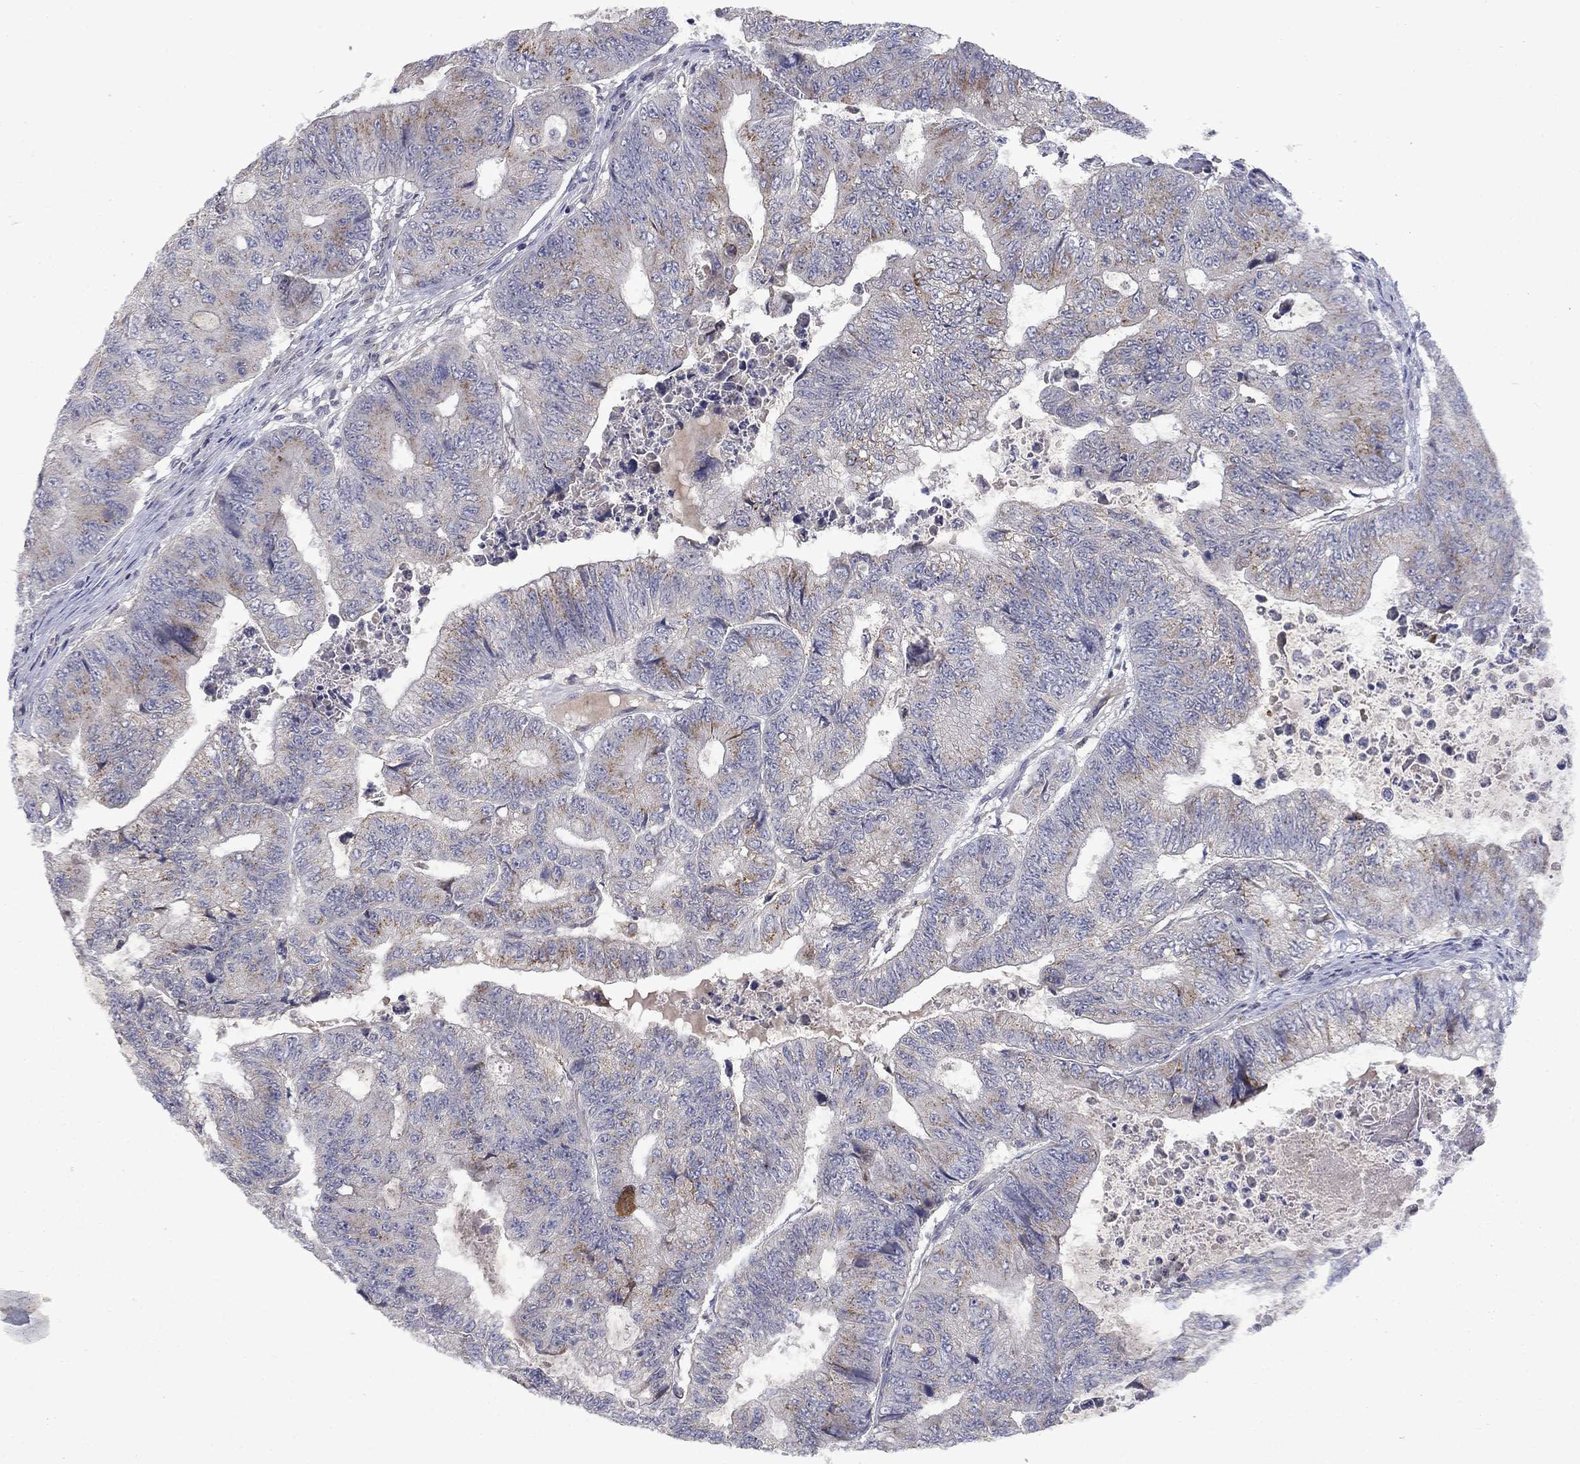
{"staining": {"intensity": "moderate", "quantity": "<25%", "location": "cytoplasmic/membranous"}, "tissue": "colorectal cancer", "cell_type": "Tumor cells", "image_type": "cancer", "snomed": [{"axis": "morphology", "description": "Adenocarcinoma, NOS"}, {"axis": "topography", "description": "Colon"}], "caption": "Immunohistochemistry (IHC) micrograph of colorectal cancer stained for a protein (brown), which demonstrates low levels of moderate cytoplasmic/membranous staining in about <25% of tumor cells.", "gene": "FAM3B", "patient": {"sex": "female", "age": 48}}